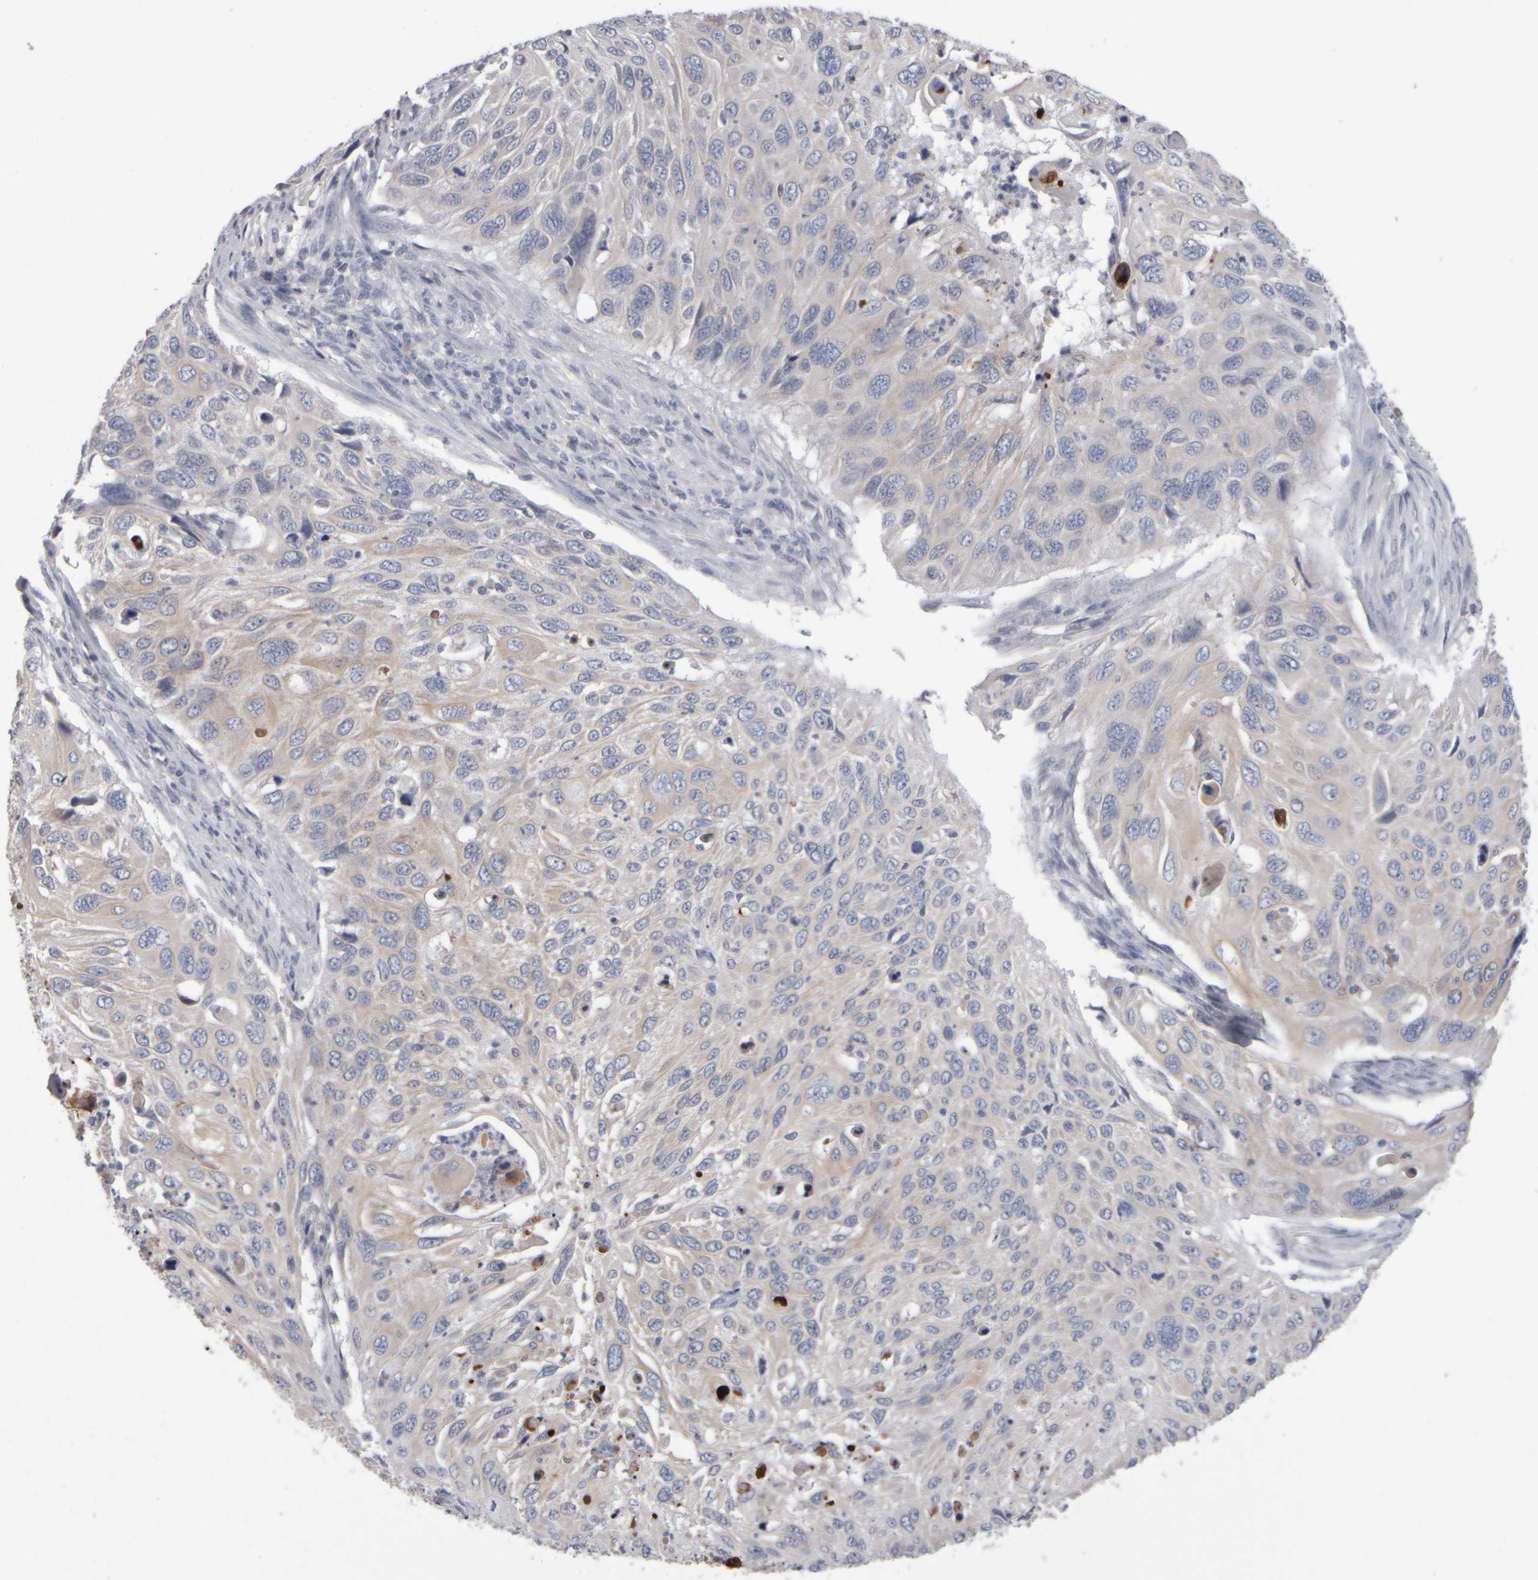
{"staining": {"intensity": "weak", "quantity": "<25%", "location": "cytoplasmic/membranous"}, "tissue": "cervical cancer", "cell_type": "Tumor cells", "image_type": "cancer", "snomed": [{"axis": "morphology", "description": "Squamous cell carcinoma, NOS"}, {"axis": "topography", "description": "Cervix"}], "caption": "An immunohistochemistry (IHC) histopathology image of cervical cancer (squamous cell carcinoma) is shown. There is no staining in tumor cells of cervical cancer (squamous cell carcinoma).", "gene": "EPHX2", "patient": {"sex": "female", "age": 70}}